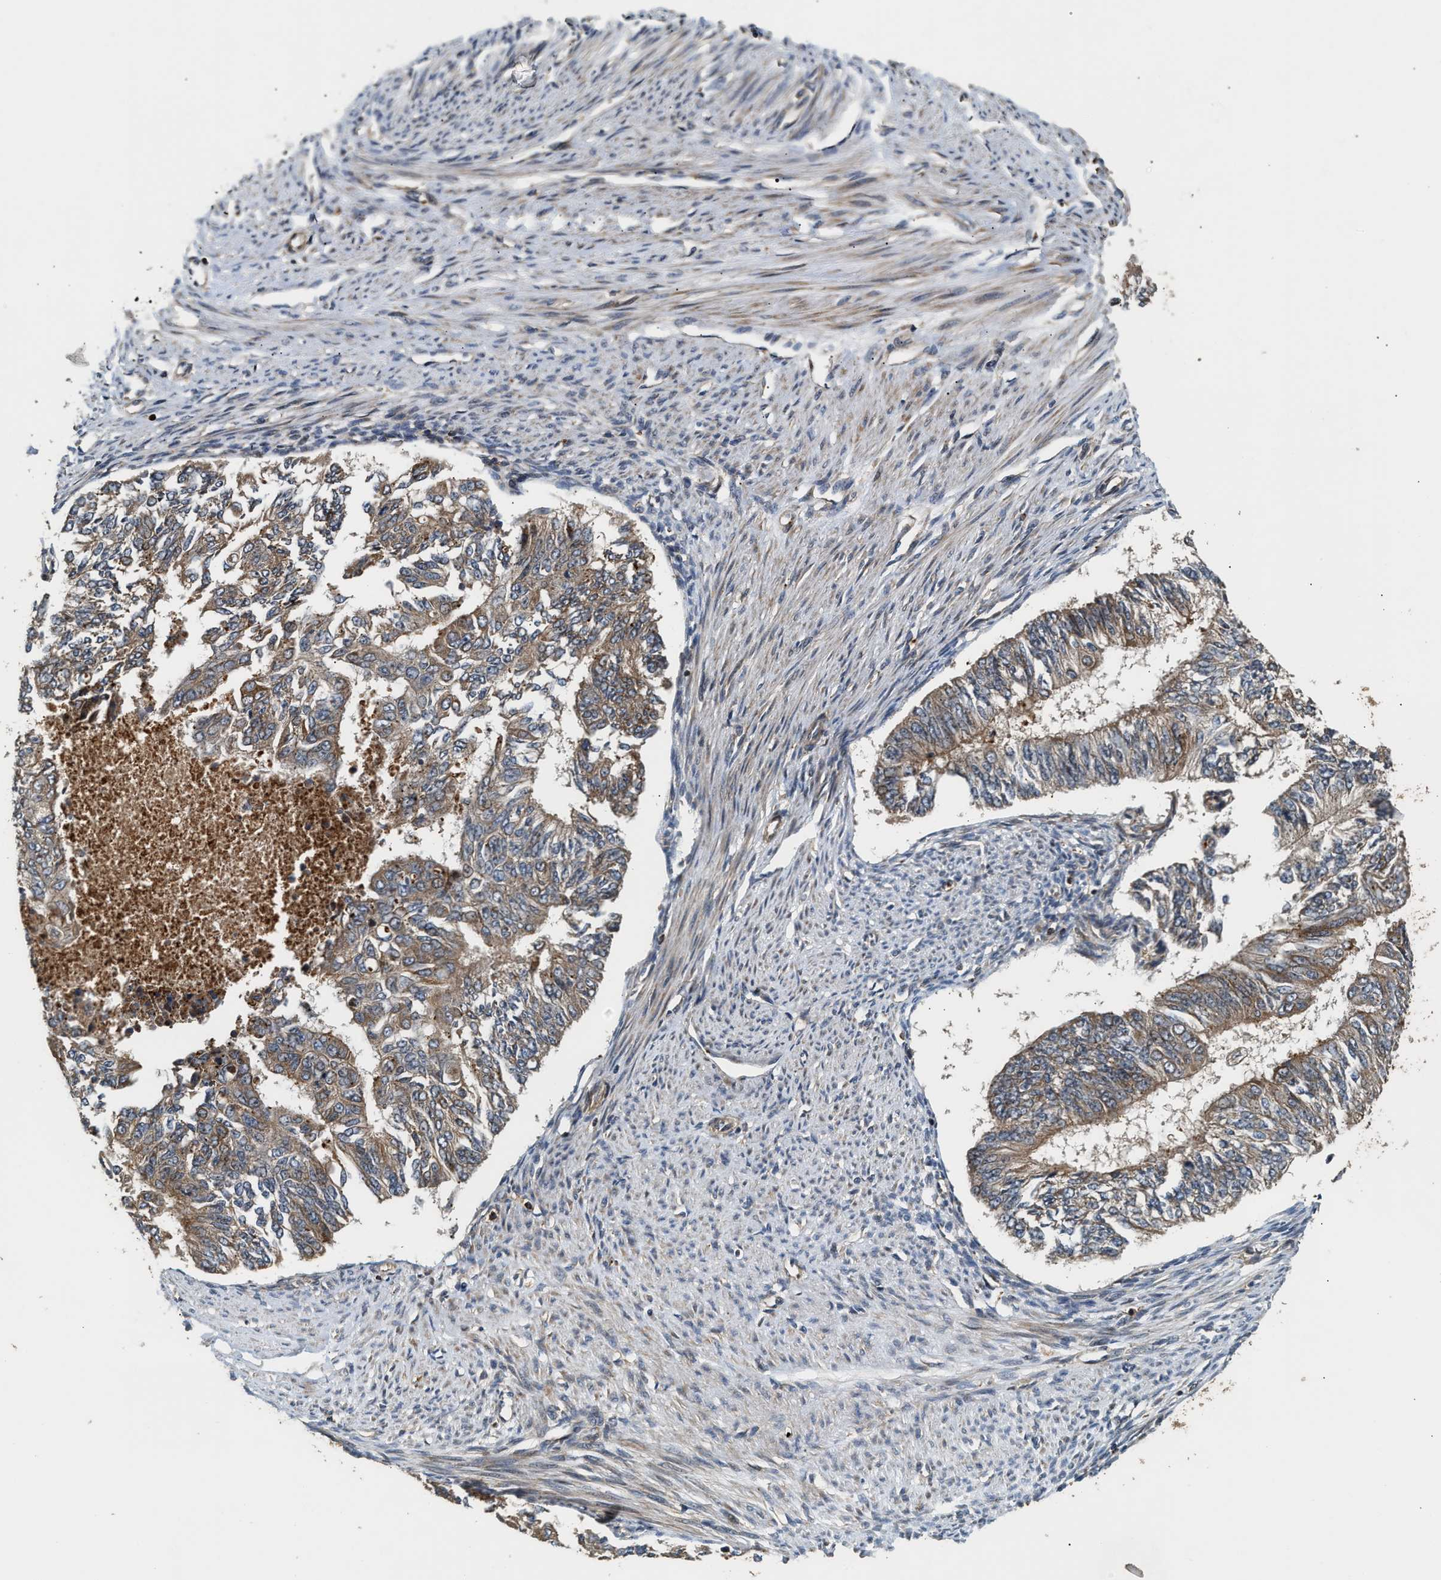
{"staining": {"intensity": "moderate", "quantity": ">75%", "location": "cytoplasmic/membranous"}, "tissue": "endometrial cancer", "cell_type": "Tumor cells", "image_type": "cancer", "snomed": [{"axis": "morphology", "description": "Adenocarcinoma, NOS"}, {"axis": "topography", "description": "Endometrium"}], "caption": "Immunohistochemical staining of endometrial adenocarcinoma reveals medium levels of moderate cytoplasmic/membranous staining in about >75% of tumor cells. Nuclei are stained in blue.", "gene": "SNX5", "patient": {"sex": "female", "age": 32}}